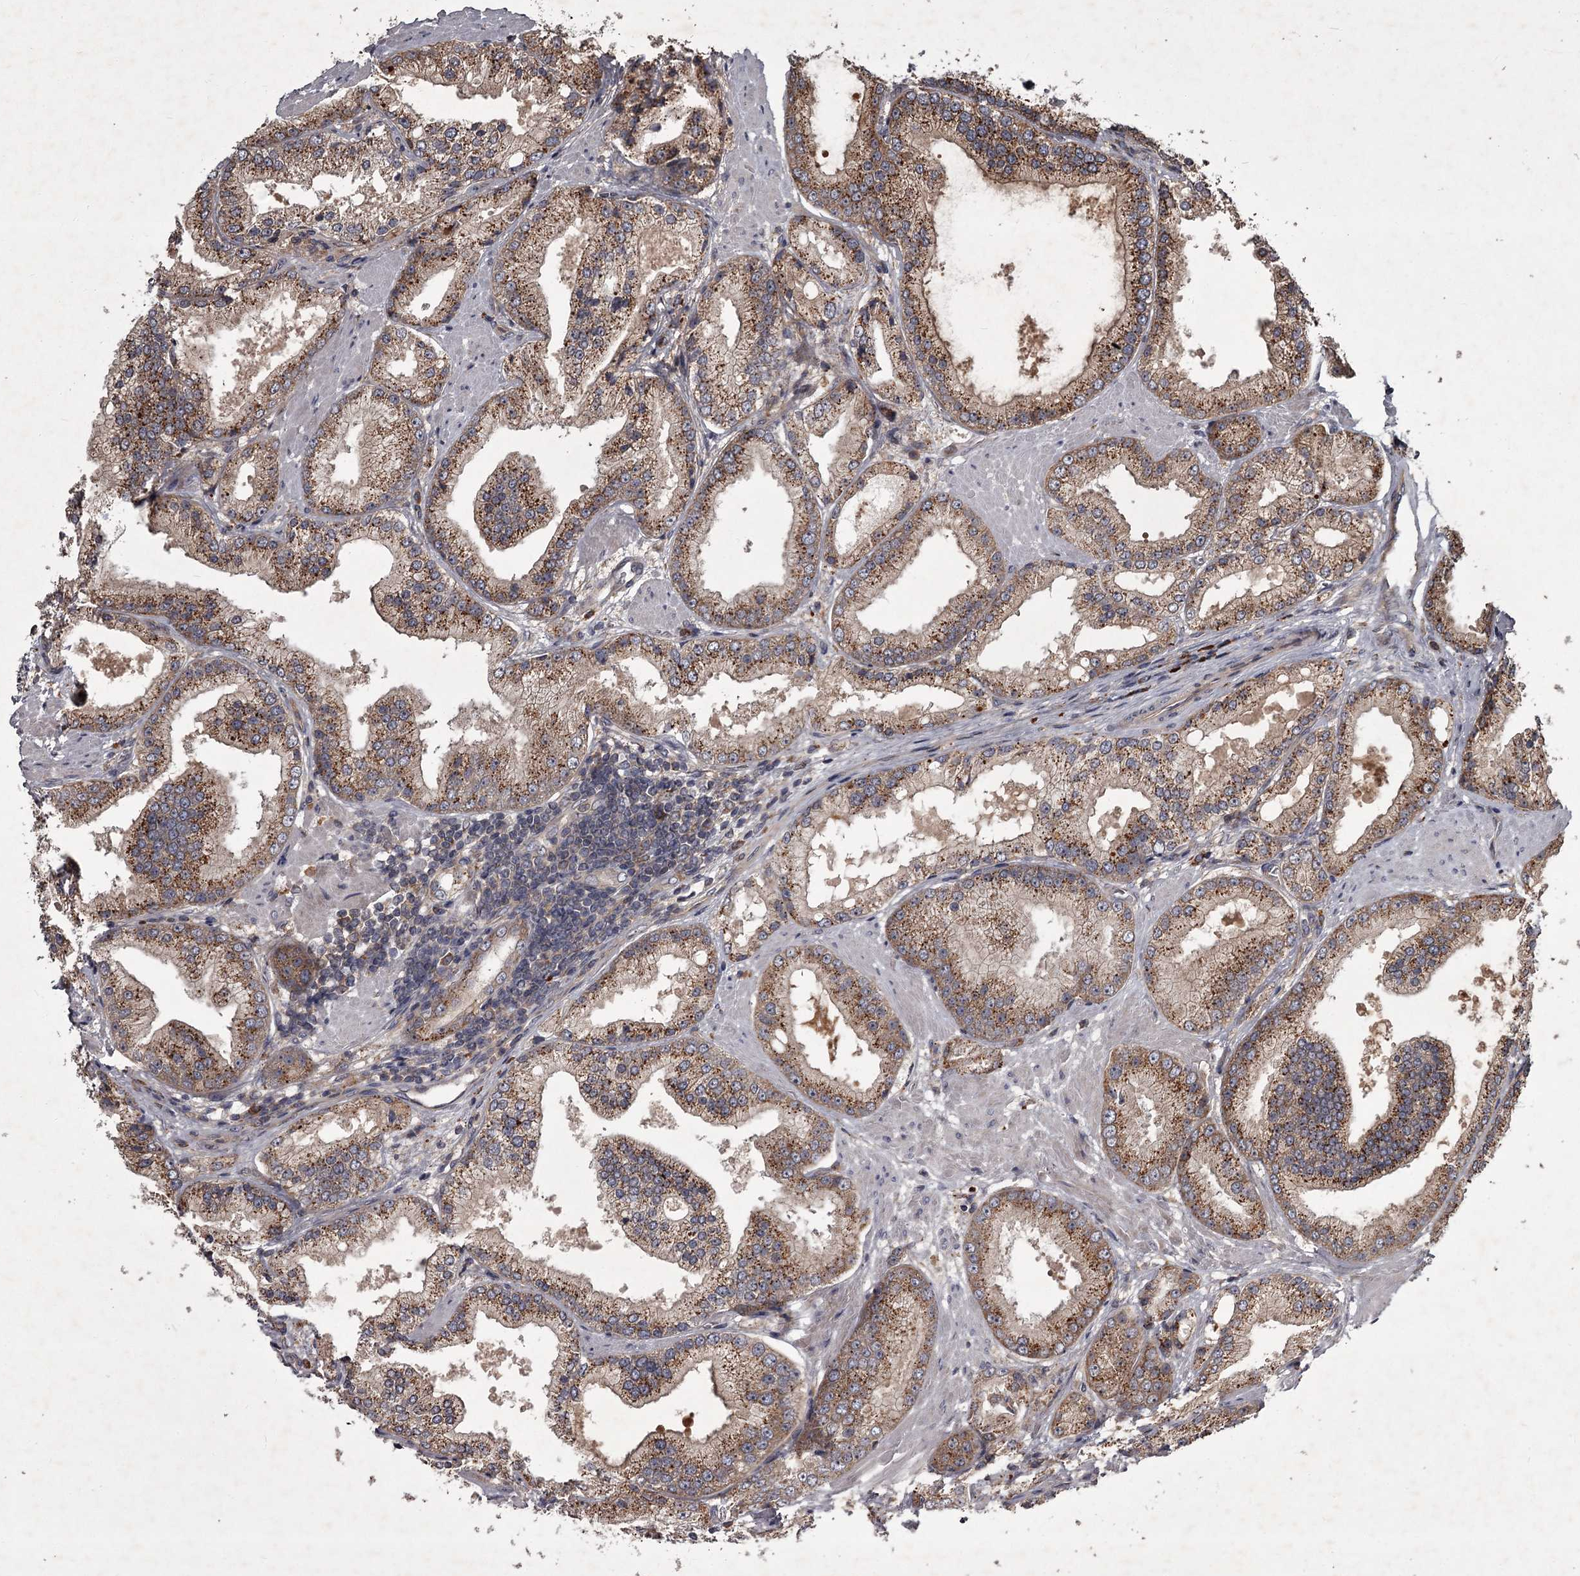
{"staining": {"intensity": "moderate", "quantity": ">75%", "location": "cytoplasmic/membranous"}, "tissue": "prostate cancer", "cell_type": "Tumor cells", "image_type": "cancer", "snomed": [{"axis": "morphology", "description": "Adenocarcinoma, Low grade"}, {"axis": "topography", "description": "Prostate"}], "caption": "The immunohistochemical stain labels moderate cytoplasmic/membranous positivity in tumor cells of low-grade adenocarcinoma (prostate) tissue.", "gene": "UNC93B1", "patient": {"sex": "male", "age": 67}}